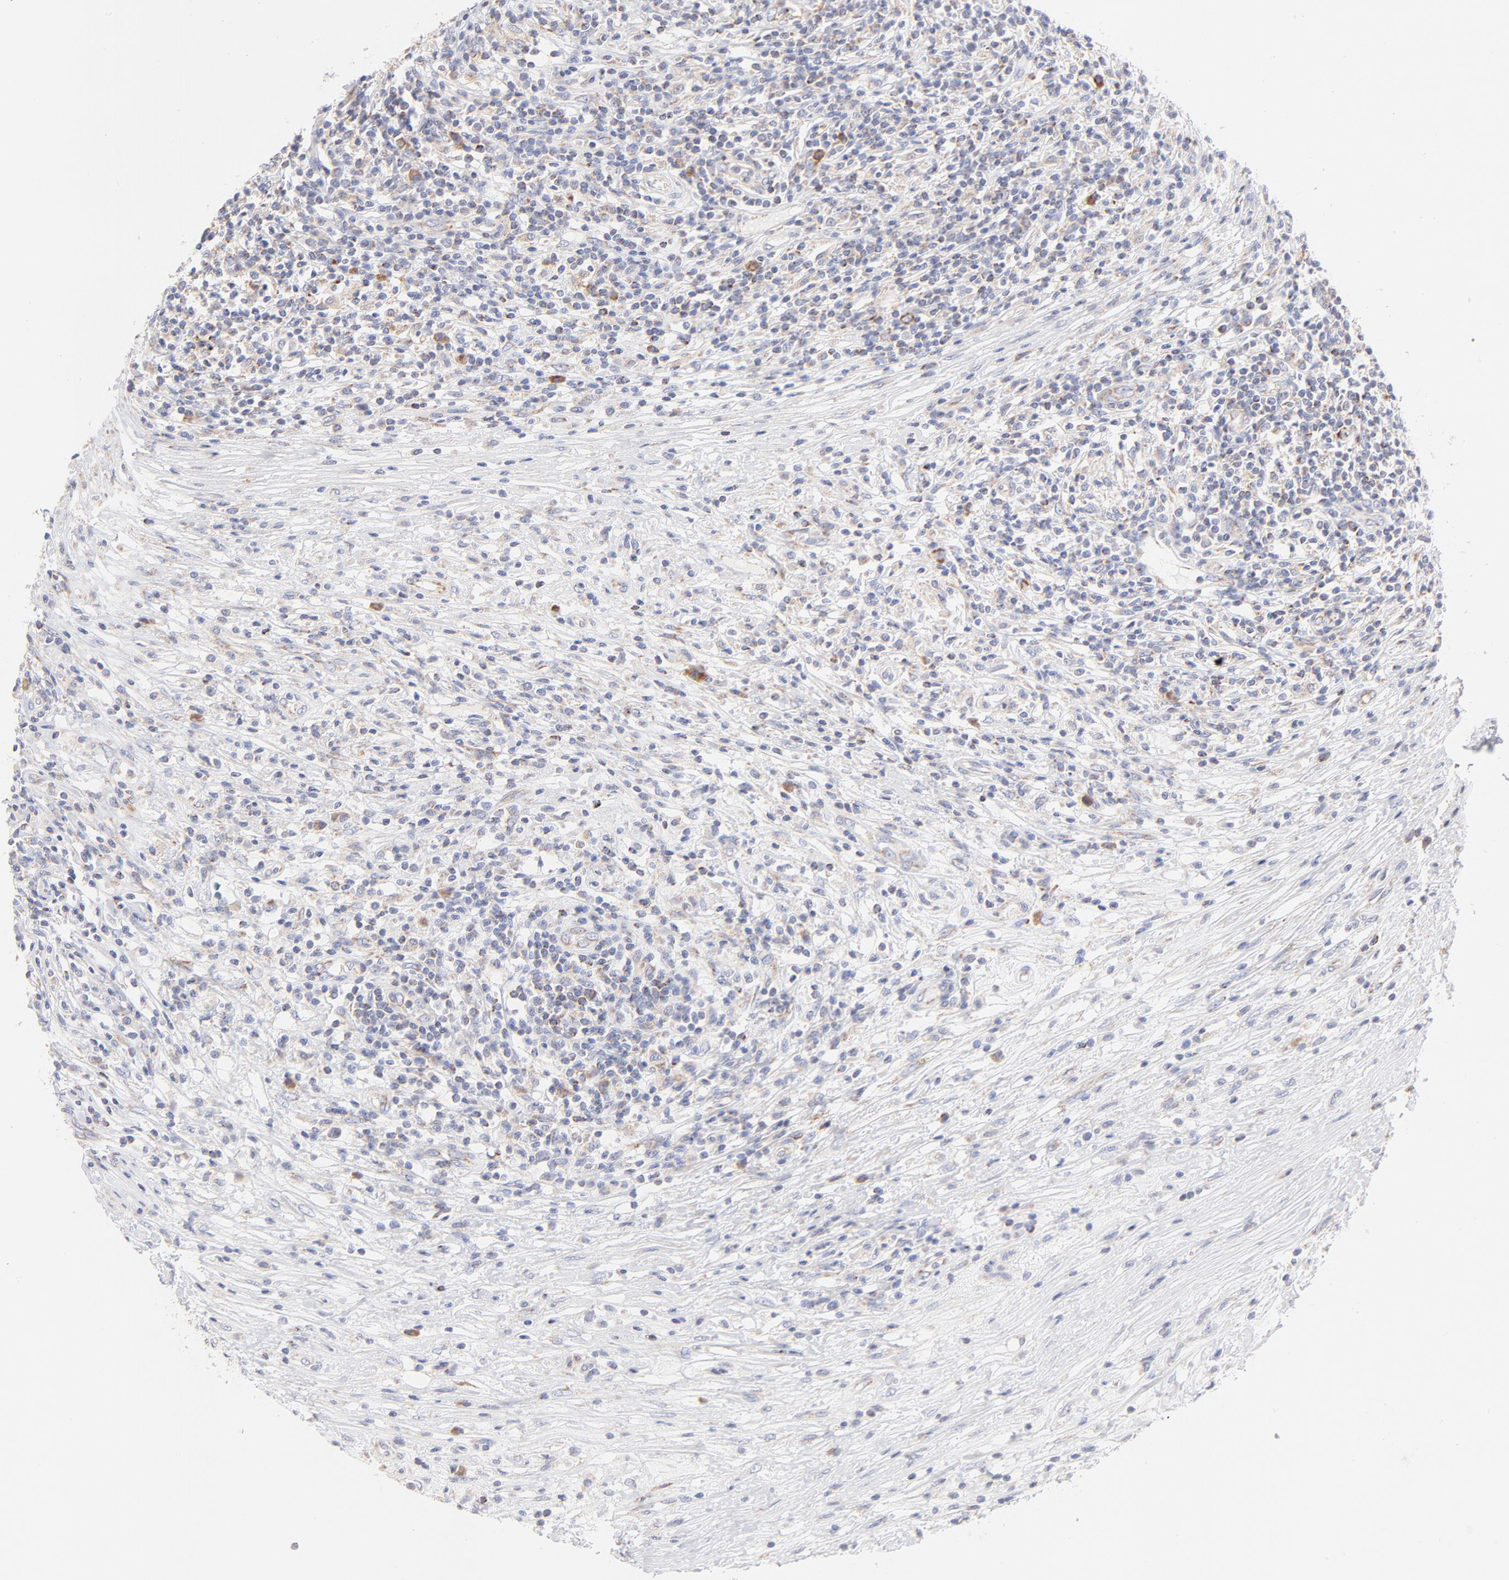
{"staining": {"intensity": "weak", "quantity": "<25%", "location": "cytoplasmic/membranous"}, "tissue": "lymphoma", "cell_type": "Tumor cells", "image_type": "cancer", "snomed": [{"axis": "morphology", "description": "Malignant lymphoma, non-Hodgkin's type, High grade"}, {"axis": "topography", "description": "Lymph node"}], "caption": "Immunohistochemical staining of human lymphoma exhibits no significant staining in tumor cells.", "gene": "TIMM8A", "patient": {"sex": "female", "age": 84}}